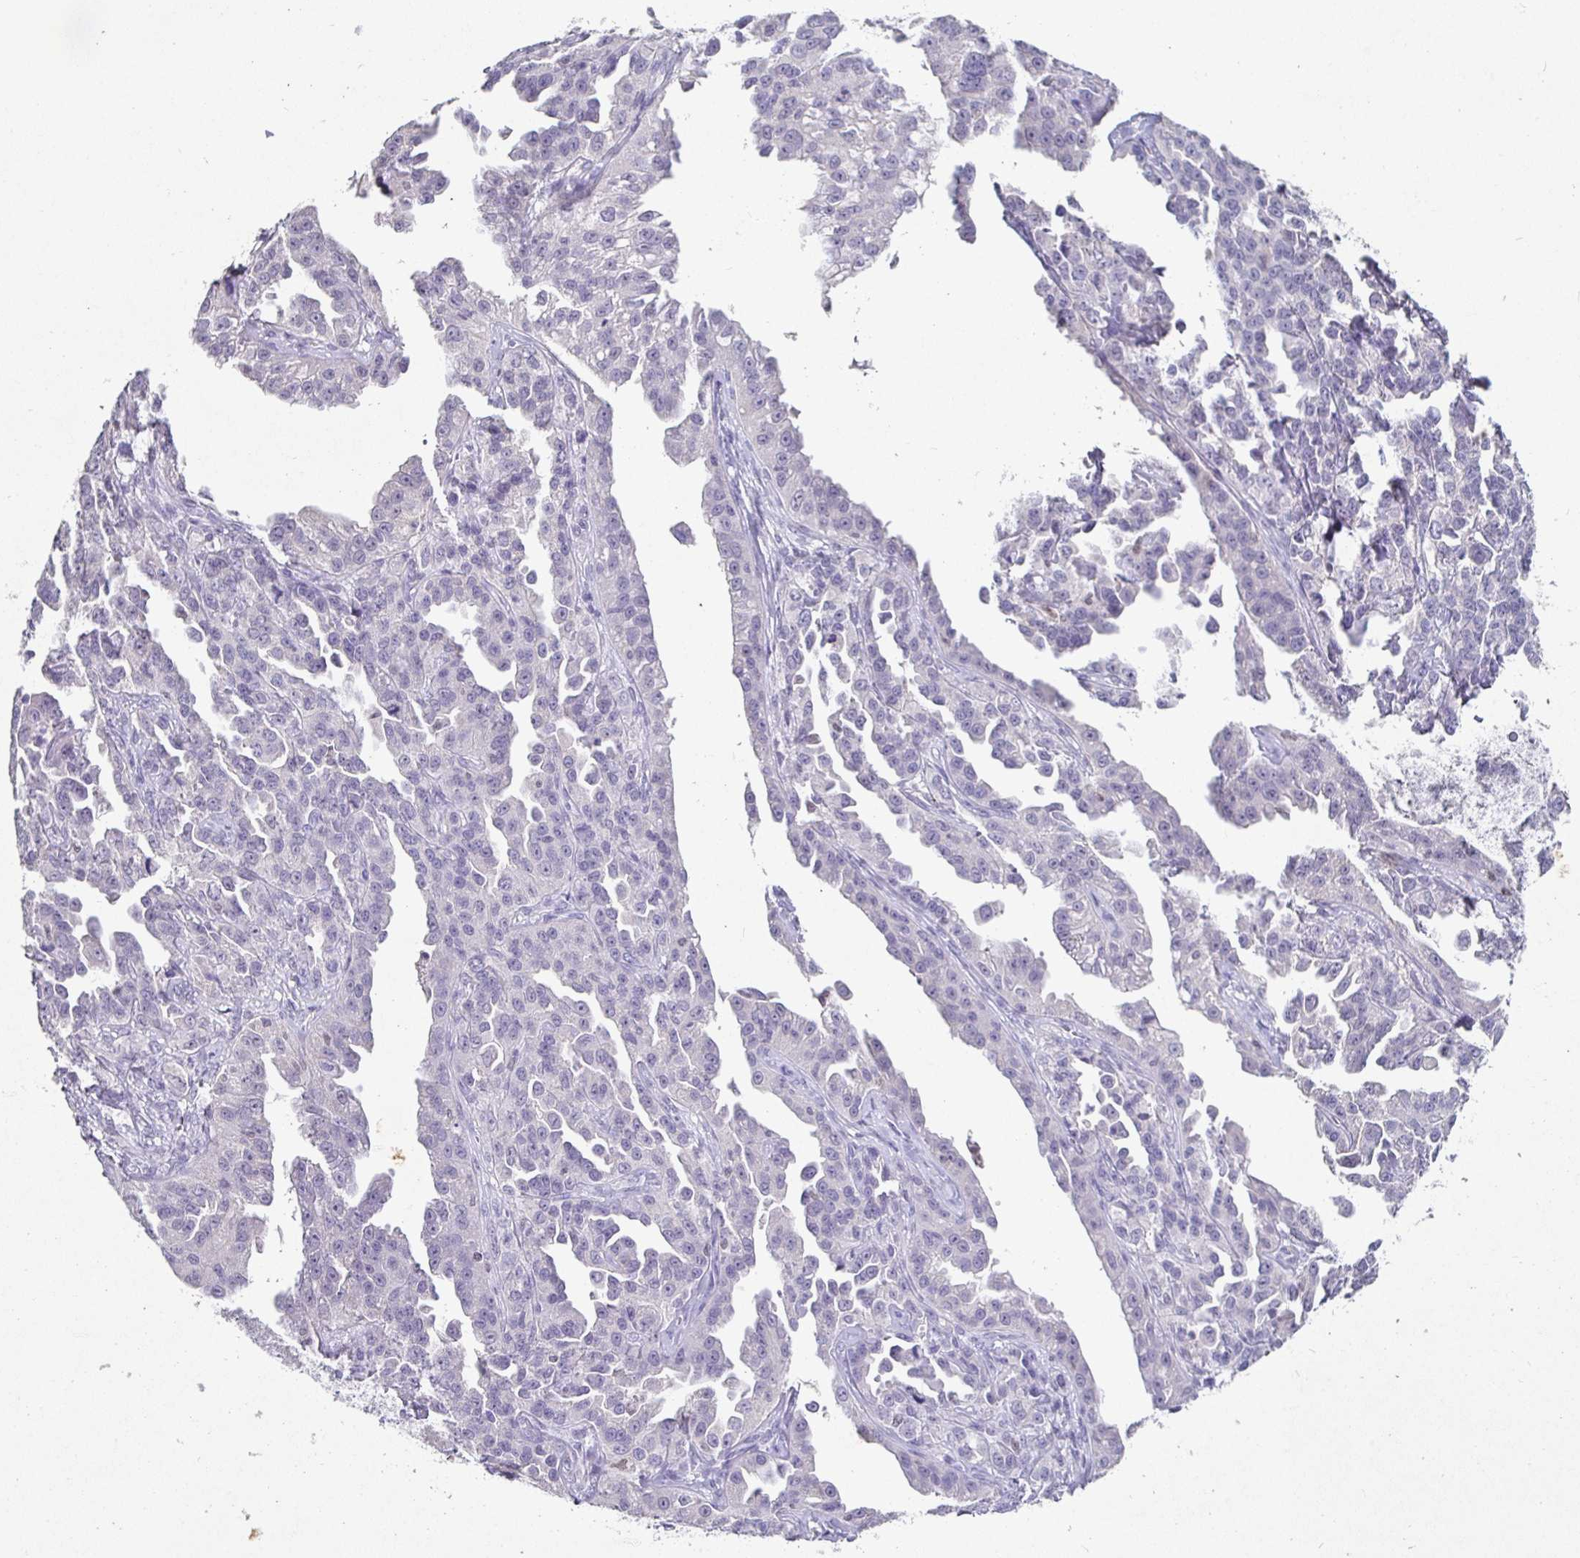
{"staining": {"intensity": "negative", "quantity": "none", "location": "none"}, "tissue": "ovarian cancer", "cell_type": "Tumor cells", "image_type": "cancer", "snomed": [{"axis": "morphology", "description": "Cystadenocarcinoma, serous, NOS"}, {"axis": "topography", "description": "Ovary"}], "caption": "Immunohistochemical staining of human serous cystadenocarcinoma (ovarian) demonstrates no significant positivity in tumor cells.", "gene": "SATB1", "patient": {"sex": "female", "age": 75}}